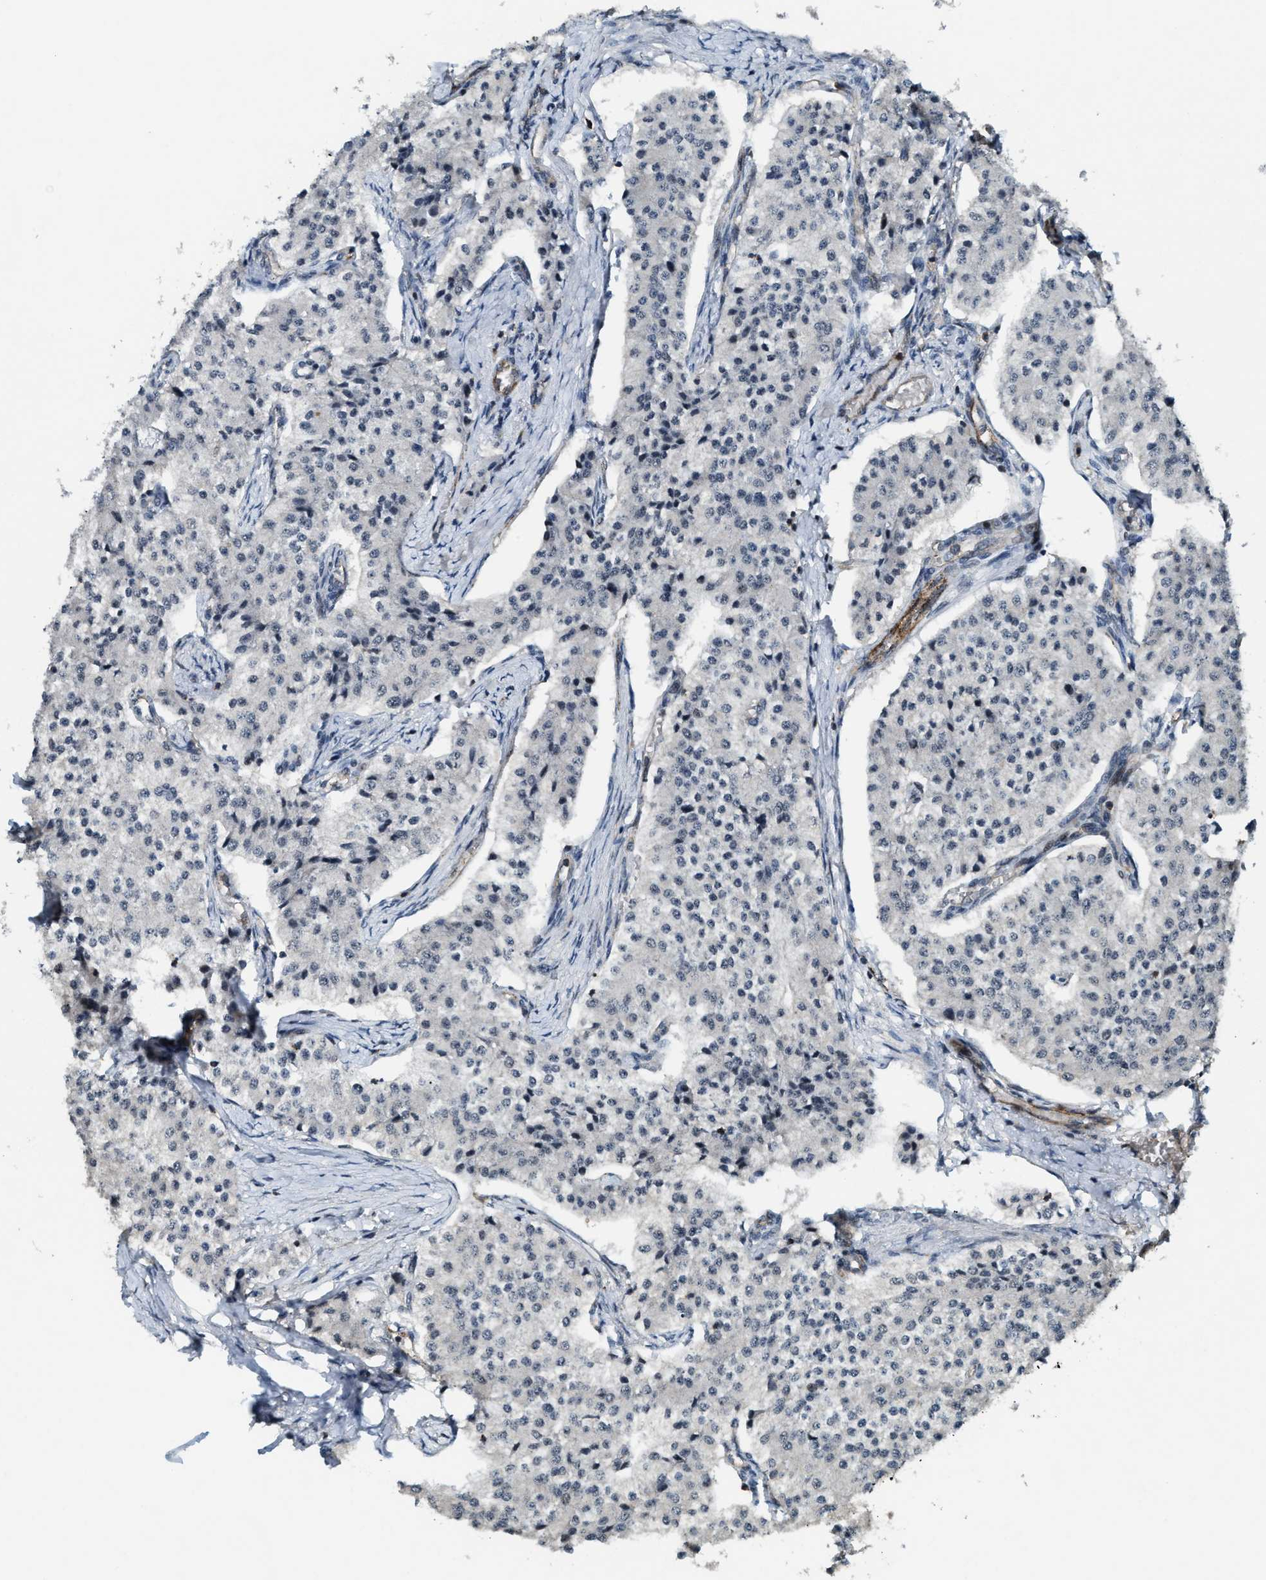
{"staining": {"intensity": "negative", "quantity": "none", "location": "none"}, "tissue": "carcinoid", "cell_type": "Tumor cells", "image_type": "cancer", "snomed": [{"axis": "morphology", "description": "Carcinoid, malignant, NOS"}, {"axis": "topography", "description": "Colon"}], "caption": "High magnification brightfield microscopy of carcinoid stained with DAB (3,3'-diaminobenzidine) (brown) and counterstained with hematoxylin (blue): tumor cells show no significant staining.", "gene": "DPF2", "patient": {"sex": "female", "age": 52}}